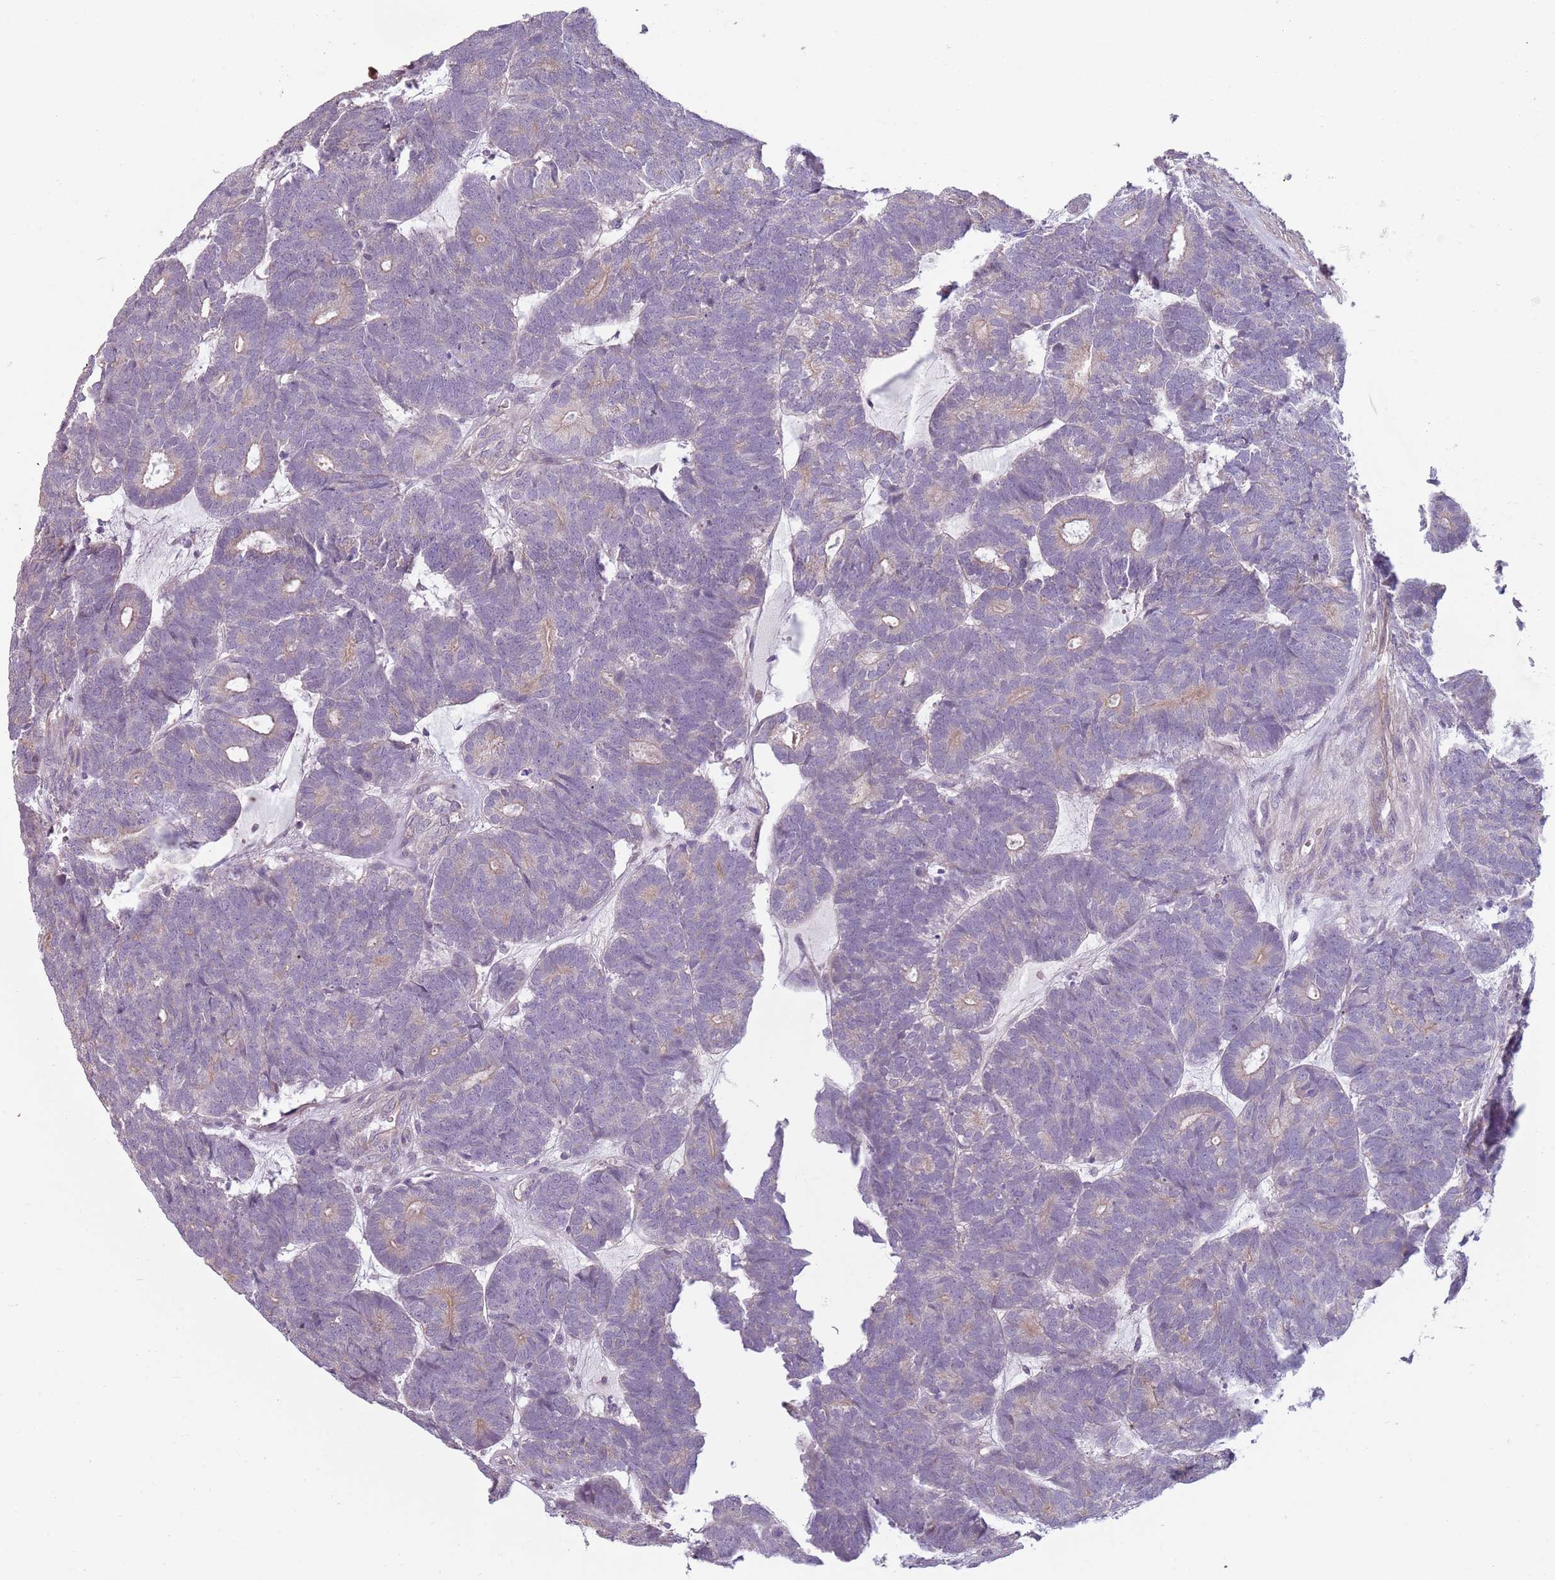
{"staining": {"intensity": "negative", "quantity": "none", "location": "none"}, "tissue": "head and neck cancer", "cell_type": "Tumor cells", "image_type": "cancer", "snomed": [{"axis": "morphology", "description": "Adenocarcinoma, NOS"}, {"axis": "topography", "description": "Head-Neck"}], "caption": "There is no significant positivity in tumor cells of head and neck cancer. (Stains: DAB (3,3'-diaminobenzidine) immunohistochemistry (IHC) with hematoxylin counter stain, Microscopy: brightfield microscopy at high magnification).", "gene": "TLCD2", "patient": {"sex": "female", "age": 81}}